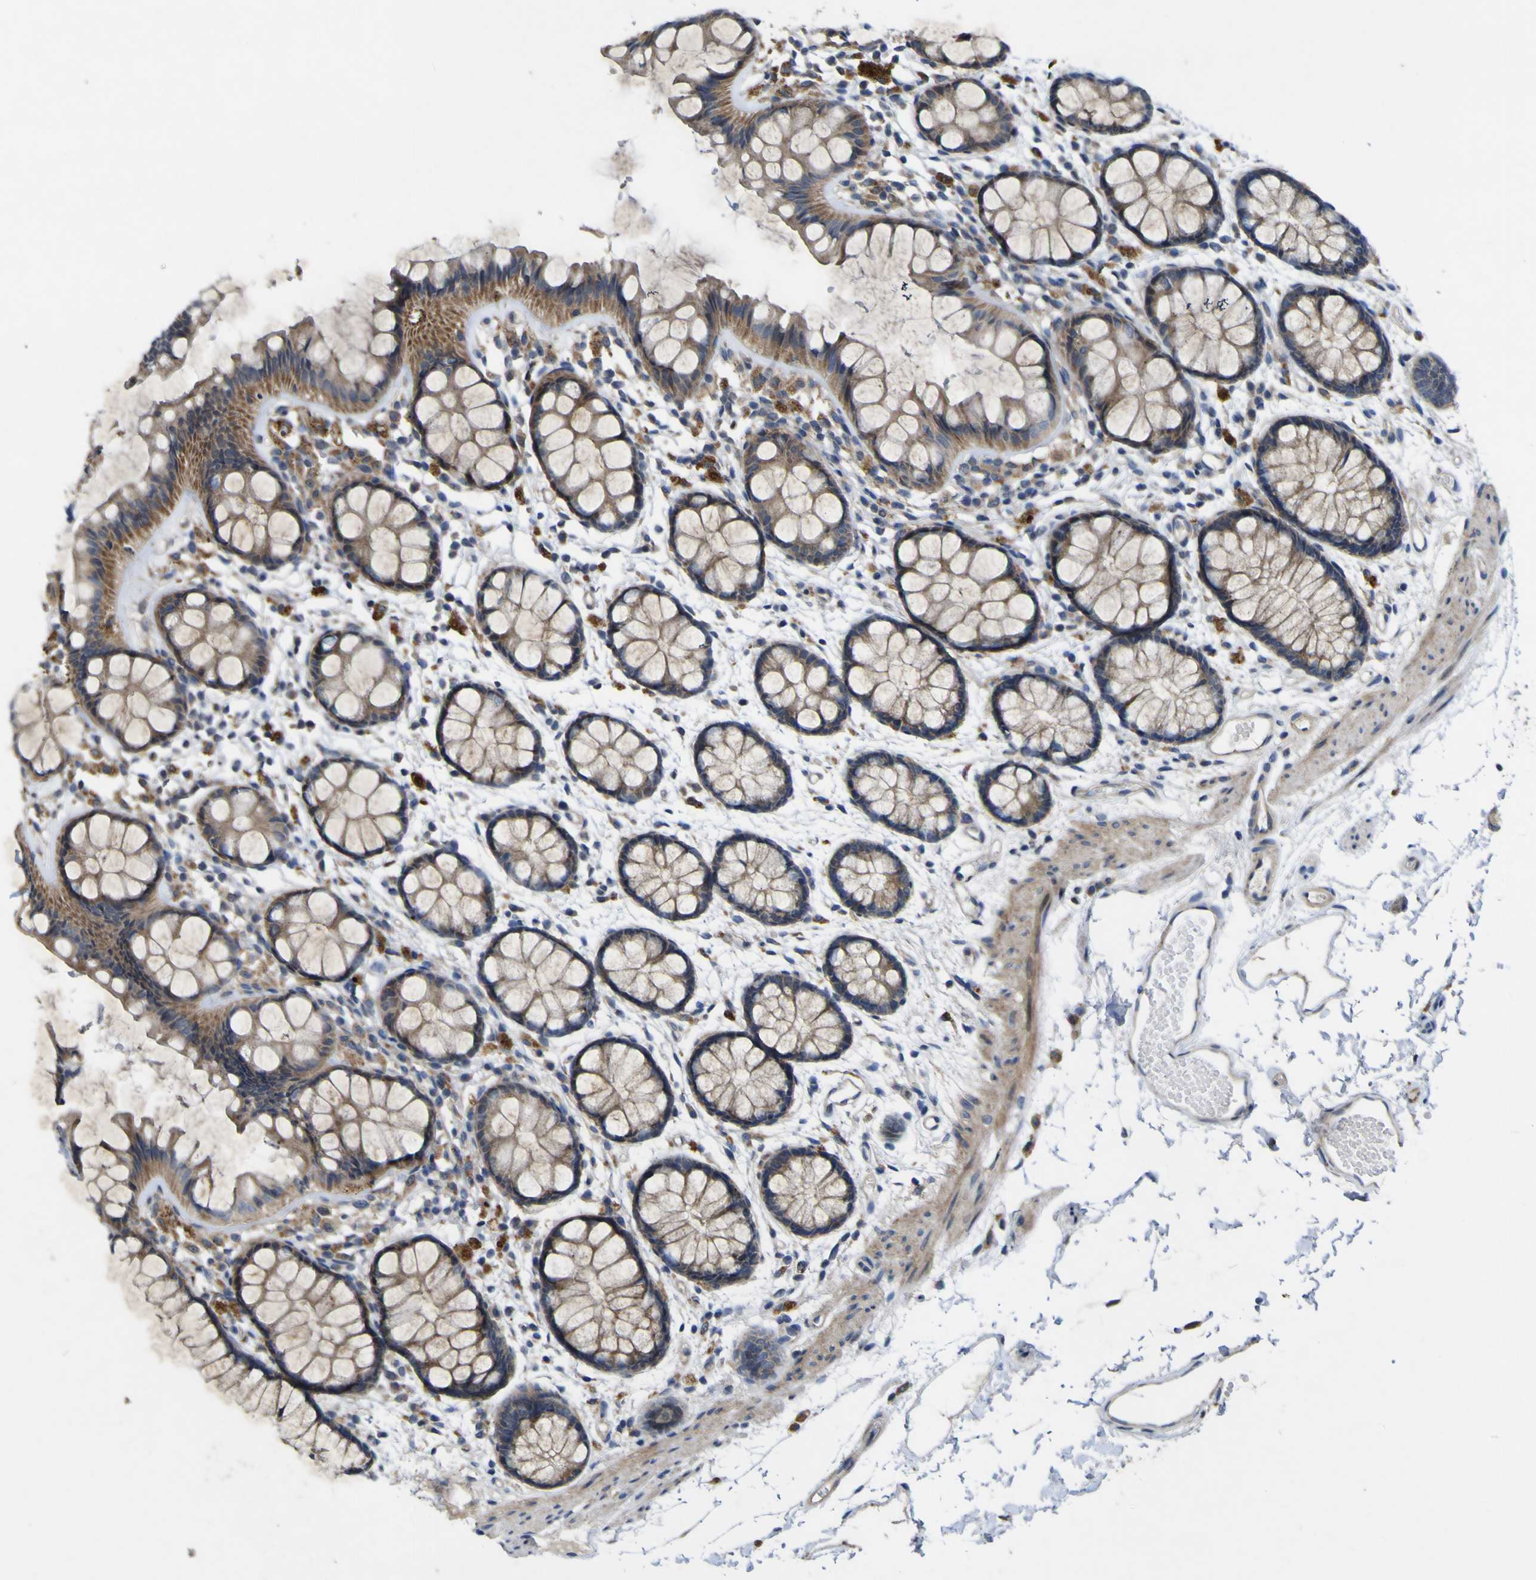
{"staining": {"intensity": "moderate", "quantity": ">75%", "location": "cytoplasmic/membranous"}, "tissue": "rectum", "cell_type": "Glandular cells", "image_type": "normal", "snomed": [{"axis": "morphology", "description": "Normal tissue, NOS"}, {"axis": "topography", "description": "Rectum"}], "caption": "Rectum stained with DAB (3,3'-diaminobenzidine) immunohistochemistry (IHC) exhibits medium levels of moderate cytoplasmic/membranous staining in approximately >75% of glandular cells. The staining is performed using DAB brown chromogen to label protein expression. The nuclei are counter-stained blue using hematoxylin.", "gene": "IRAK2", "patient": {"sex": "female", "age": 66}}